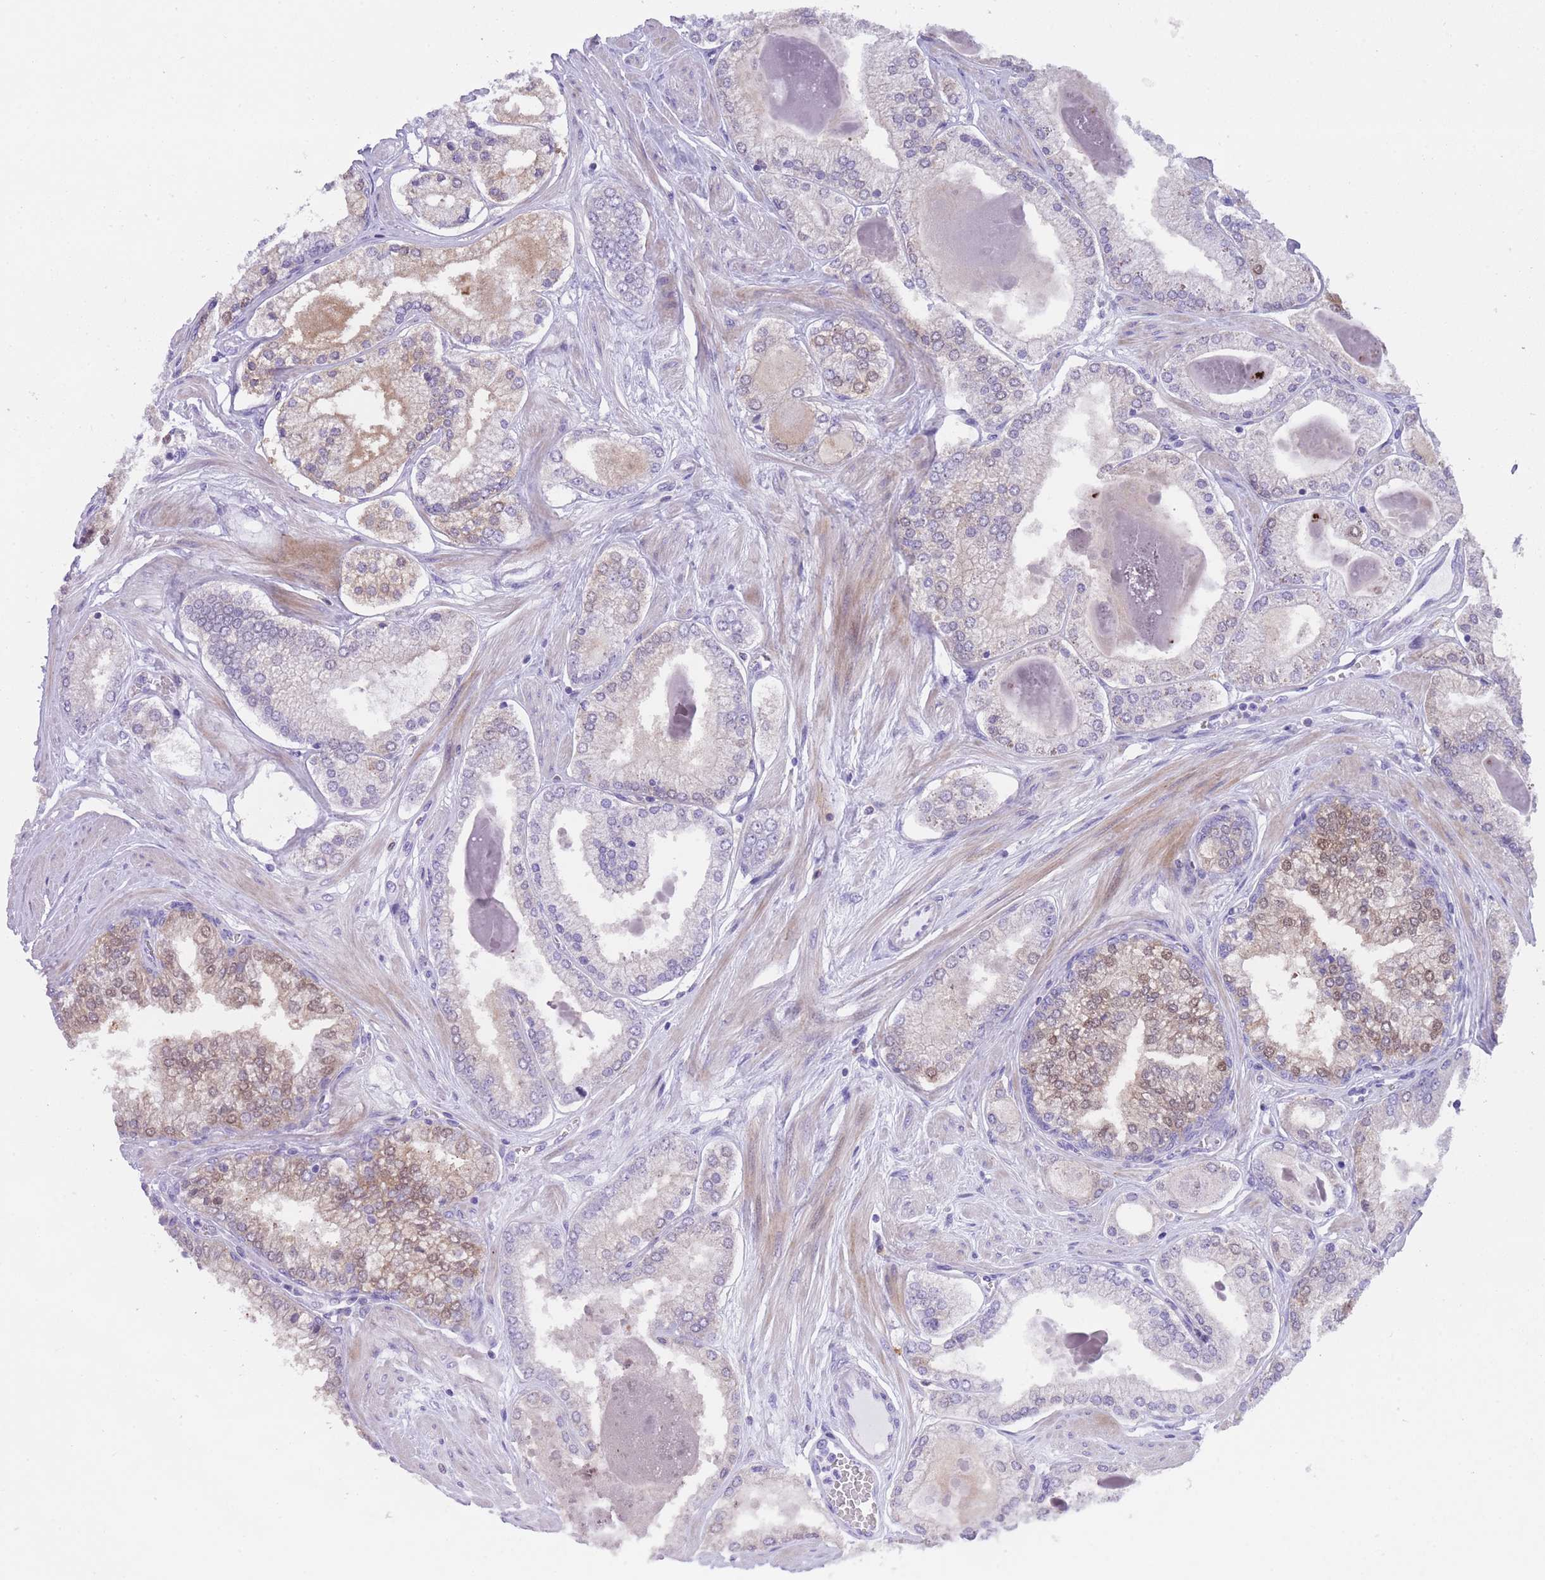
{"staining": {"intensity": "moderate", "quantity": "<25%", "location": "nuclear"}, "tissue": "prostate cancer", "cell_type": "Tumor cells", "image_type": "cancer", "snomed": [{"axis": "morphology", "description": "Adenocarcinoma, Low grade"}, {"axis": "topography", "description": "Prostate"}], "caption": "Brown immunohistochemical staining in prostate cancer (adenocarcinoma (low-grade)) displays moderate nuclear staining in approximately <25% of tumor cells. The protein of interest is shown in brown color, while the nuclei are stained blue.", "gene": "QTRT1", "patient": {"sex": "male", "age": 42}}